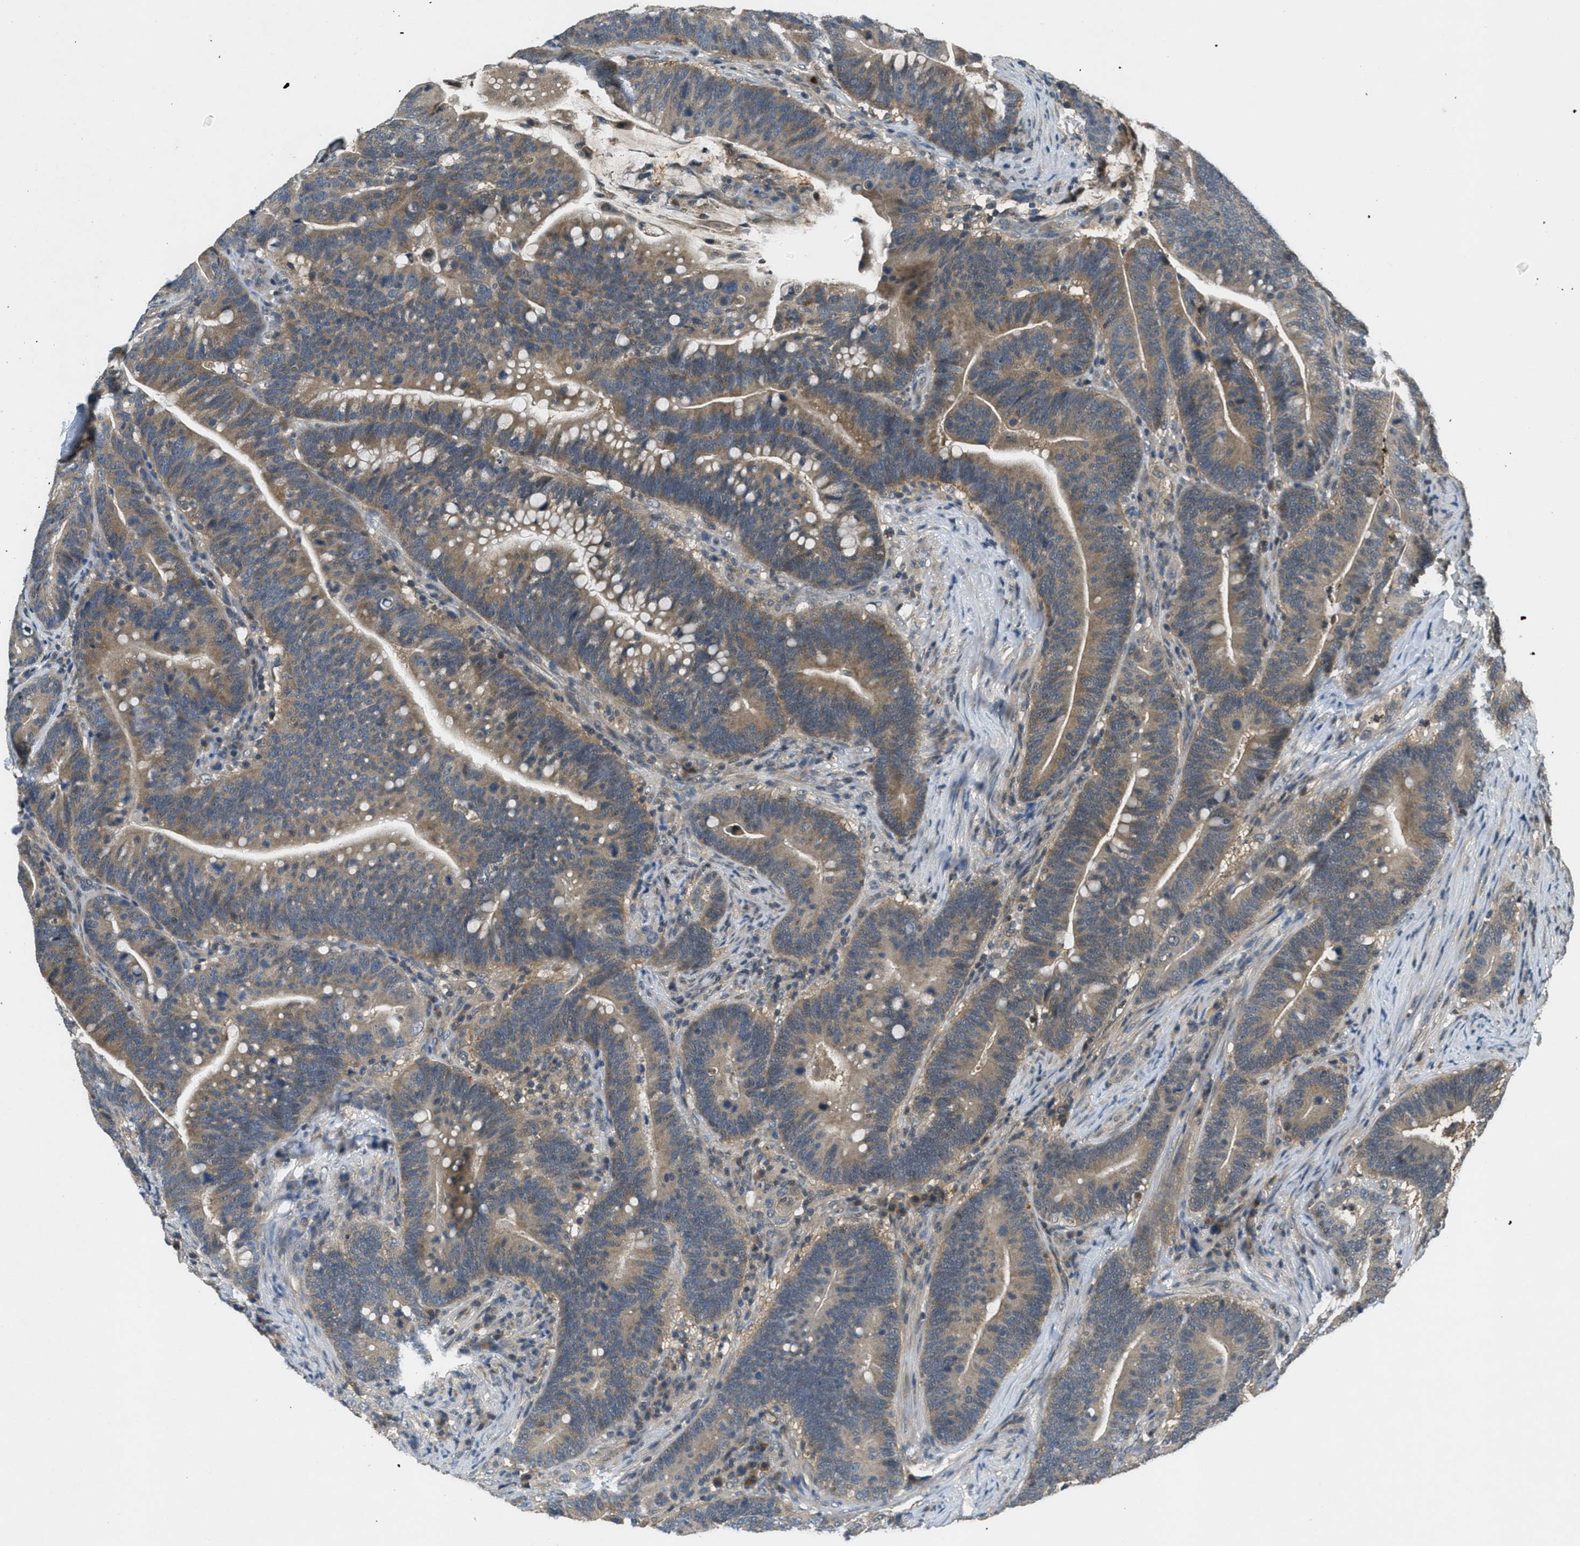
{"staining": {"intensity": "moderate", "quantity": ">75%", "location": "cytoplasmic/membranous"}, "tissue": "colorectal cancer", "cell_type": "Tumor cells", "image_type": "cancer", "snomed": [{"axis": "morphology", "description": "Normal tissue, NOS"}, {"axis": "morphology", "description": "Adenocarcinoma, NOS"}, {"axis": "topography", "description": "Colon"}], "caption": "Immunohistochemistry staining of colorectal cancer (adenocarcinoma), which shows medium levels of moderate cytoplasmic/membranous staining in about >75% of tumor cells indicating moderate cytoplasmic/membranous protein staining. The staining was performed using DAB (brown) for protein detection and nuclei were counterstained in hematoxylin (blue).", "gene": "DUSP6", "patient": {"sex": "female", "age": 66}}